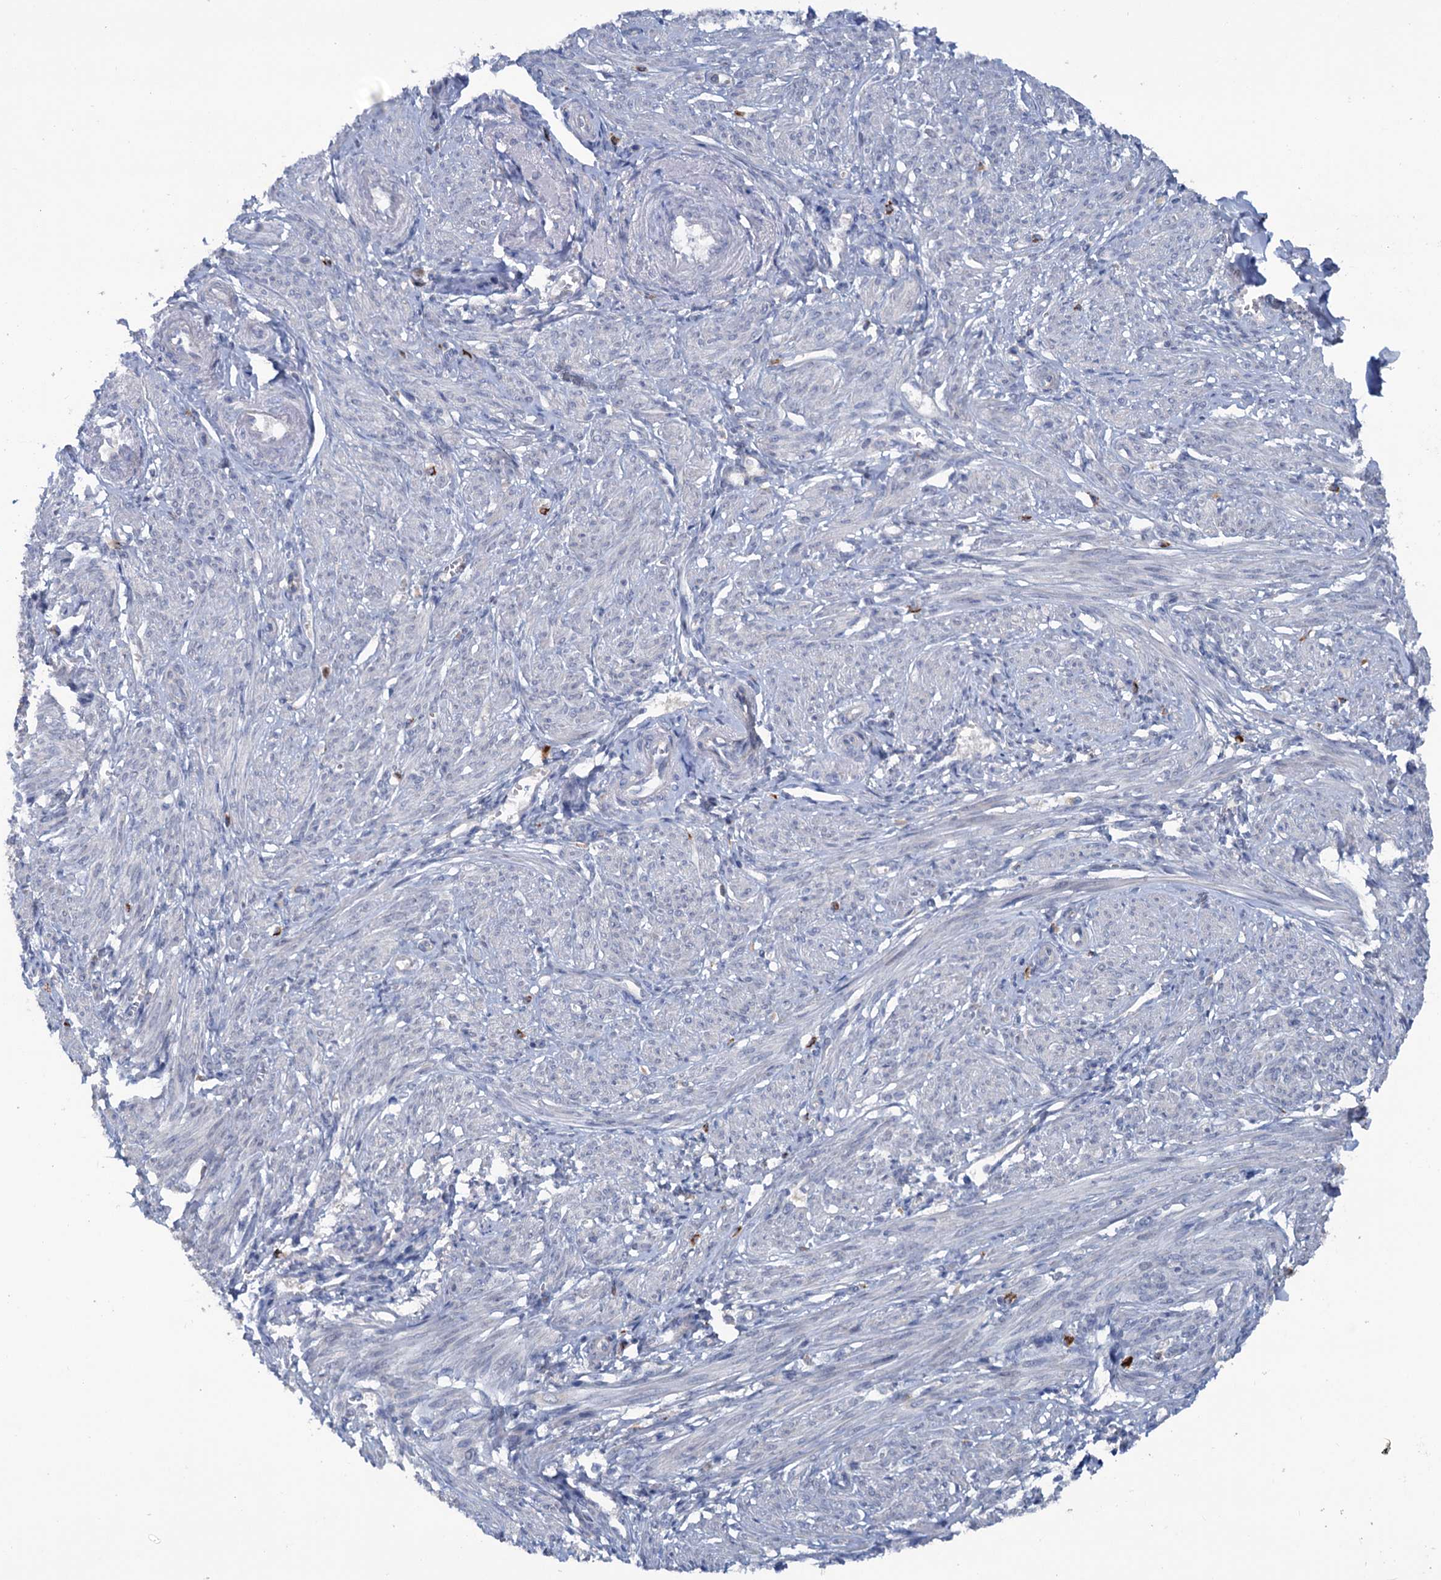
{"staining": {"intensity": "negative", "quantity": "none", "location": "none"}, "tissue": "smooth muscle", "cell_type": "Smooth muscle cells", "image_type": "normal", "snomed": [{"axis": "morphology", "description": "Normal tissue, NOS"}, {"axis": "topography", "description": "Smooth muscle"}], "caption": "An IHC photomicrograph of benign smooth muscle is shown. There is no staining in smooth muscle cells of smooth muscle. (Stains: DAB immunohistochemistry (IHC) with hematoxylin counter stain, Microscopy: brightfield microscopy at high magnification).", "gene": "FAM111B", "patient": {"sex": "female", "age": 39}}